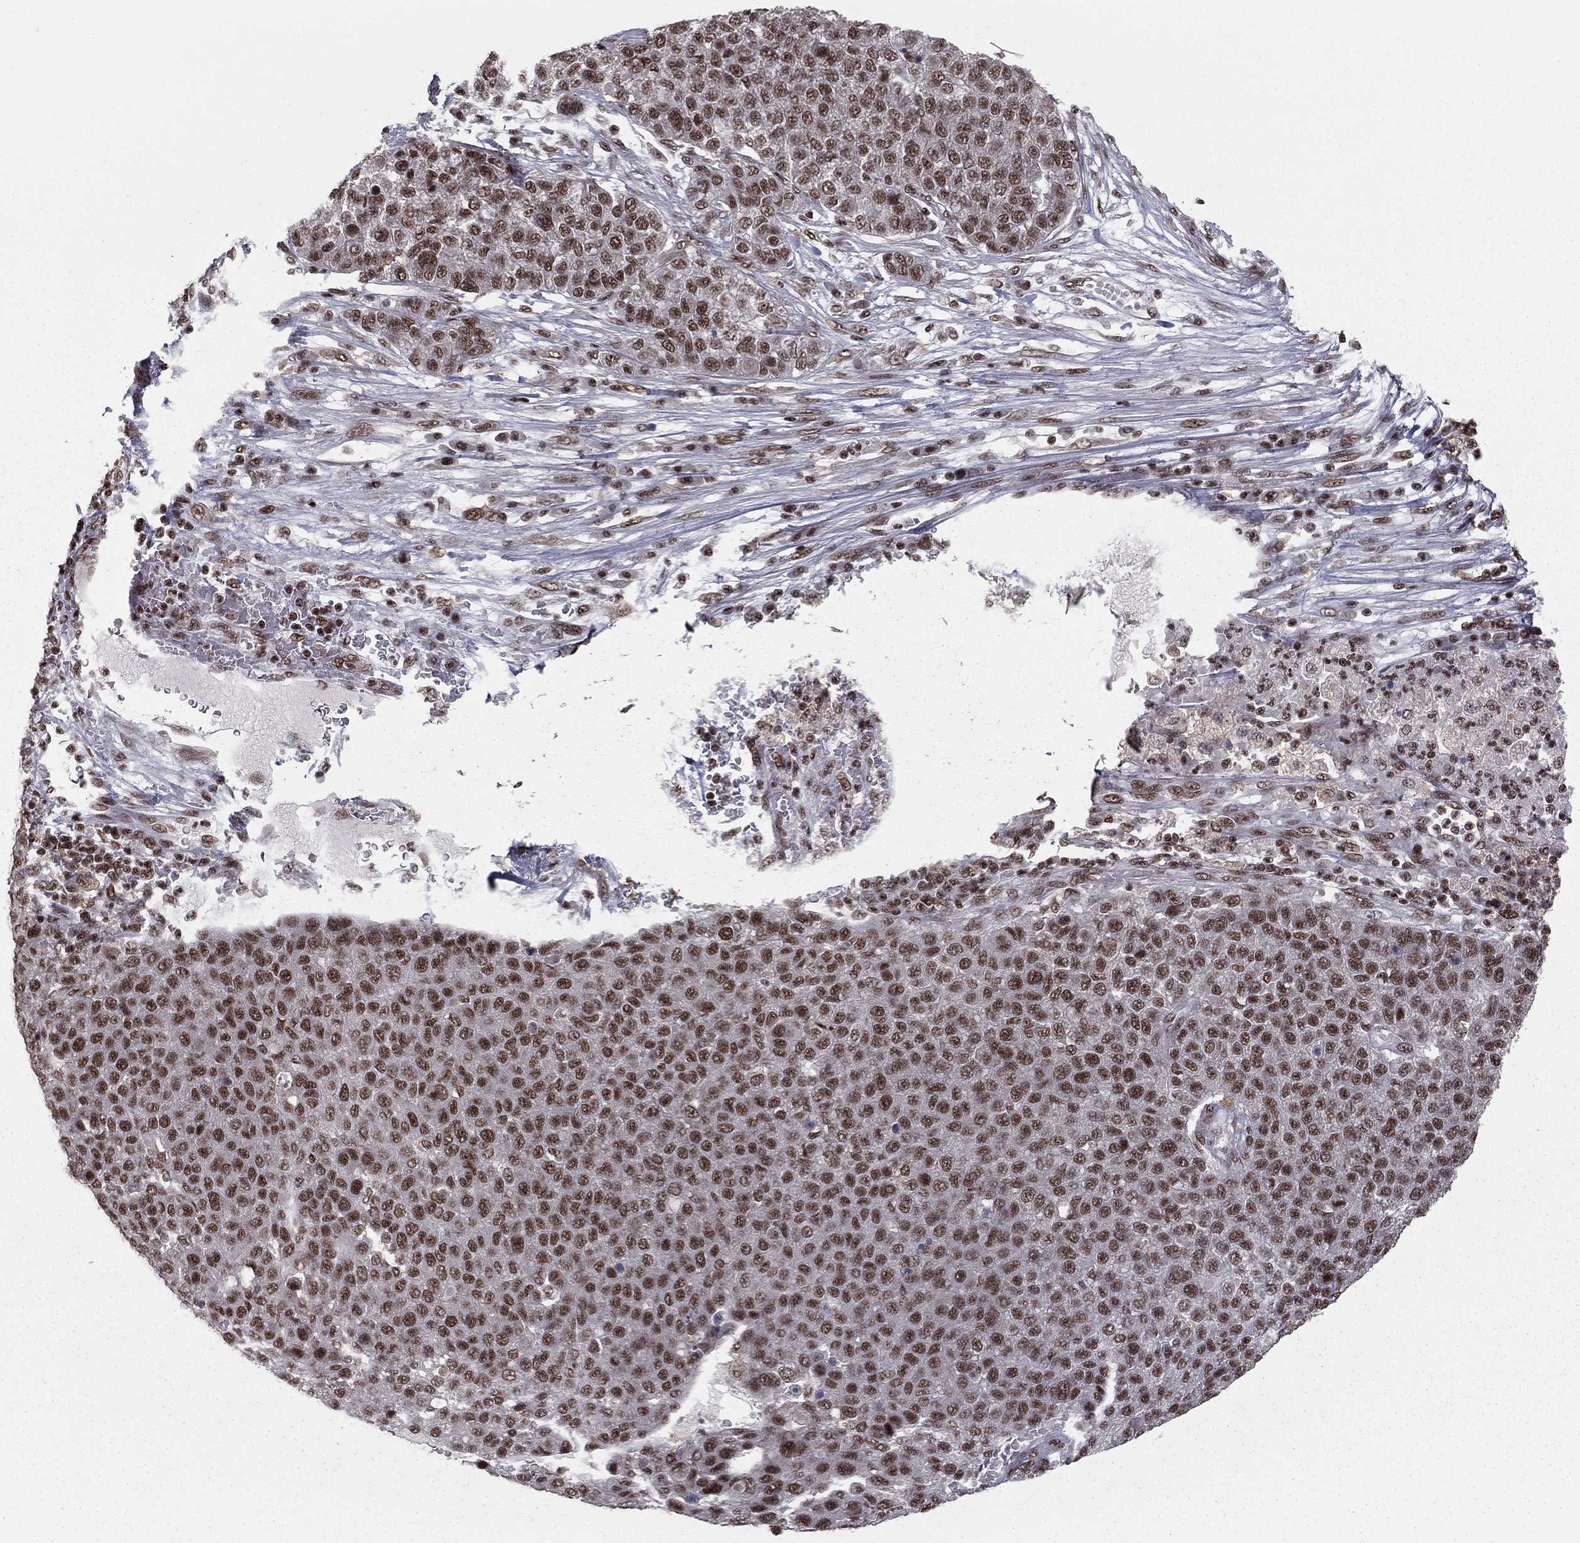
{"staining": {"intensity": "strong", "quantity": ">75%", "location": "nuclear"}, "tissue": "pancreatic cancer", "cell_type": "Tumor cells", "image_type": "cancer", "snomed": [{"axis": "morphology", "description": "Adenocarcinoma, NOS"}, {"axis": "topography", "description": "Pancreas"}], "caption": "The micrograph reveals immunohistochemical staining of pancreatic cancer (adenocarcinoma). There is strong nuclear expression is present in about >75% of tumor cells.", "gene": "NFYB", "patient": {"sex": "female", "age": 61}}